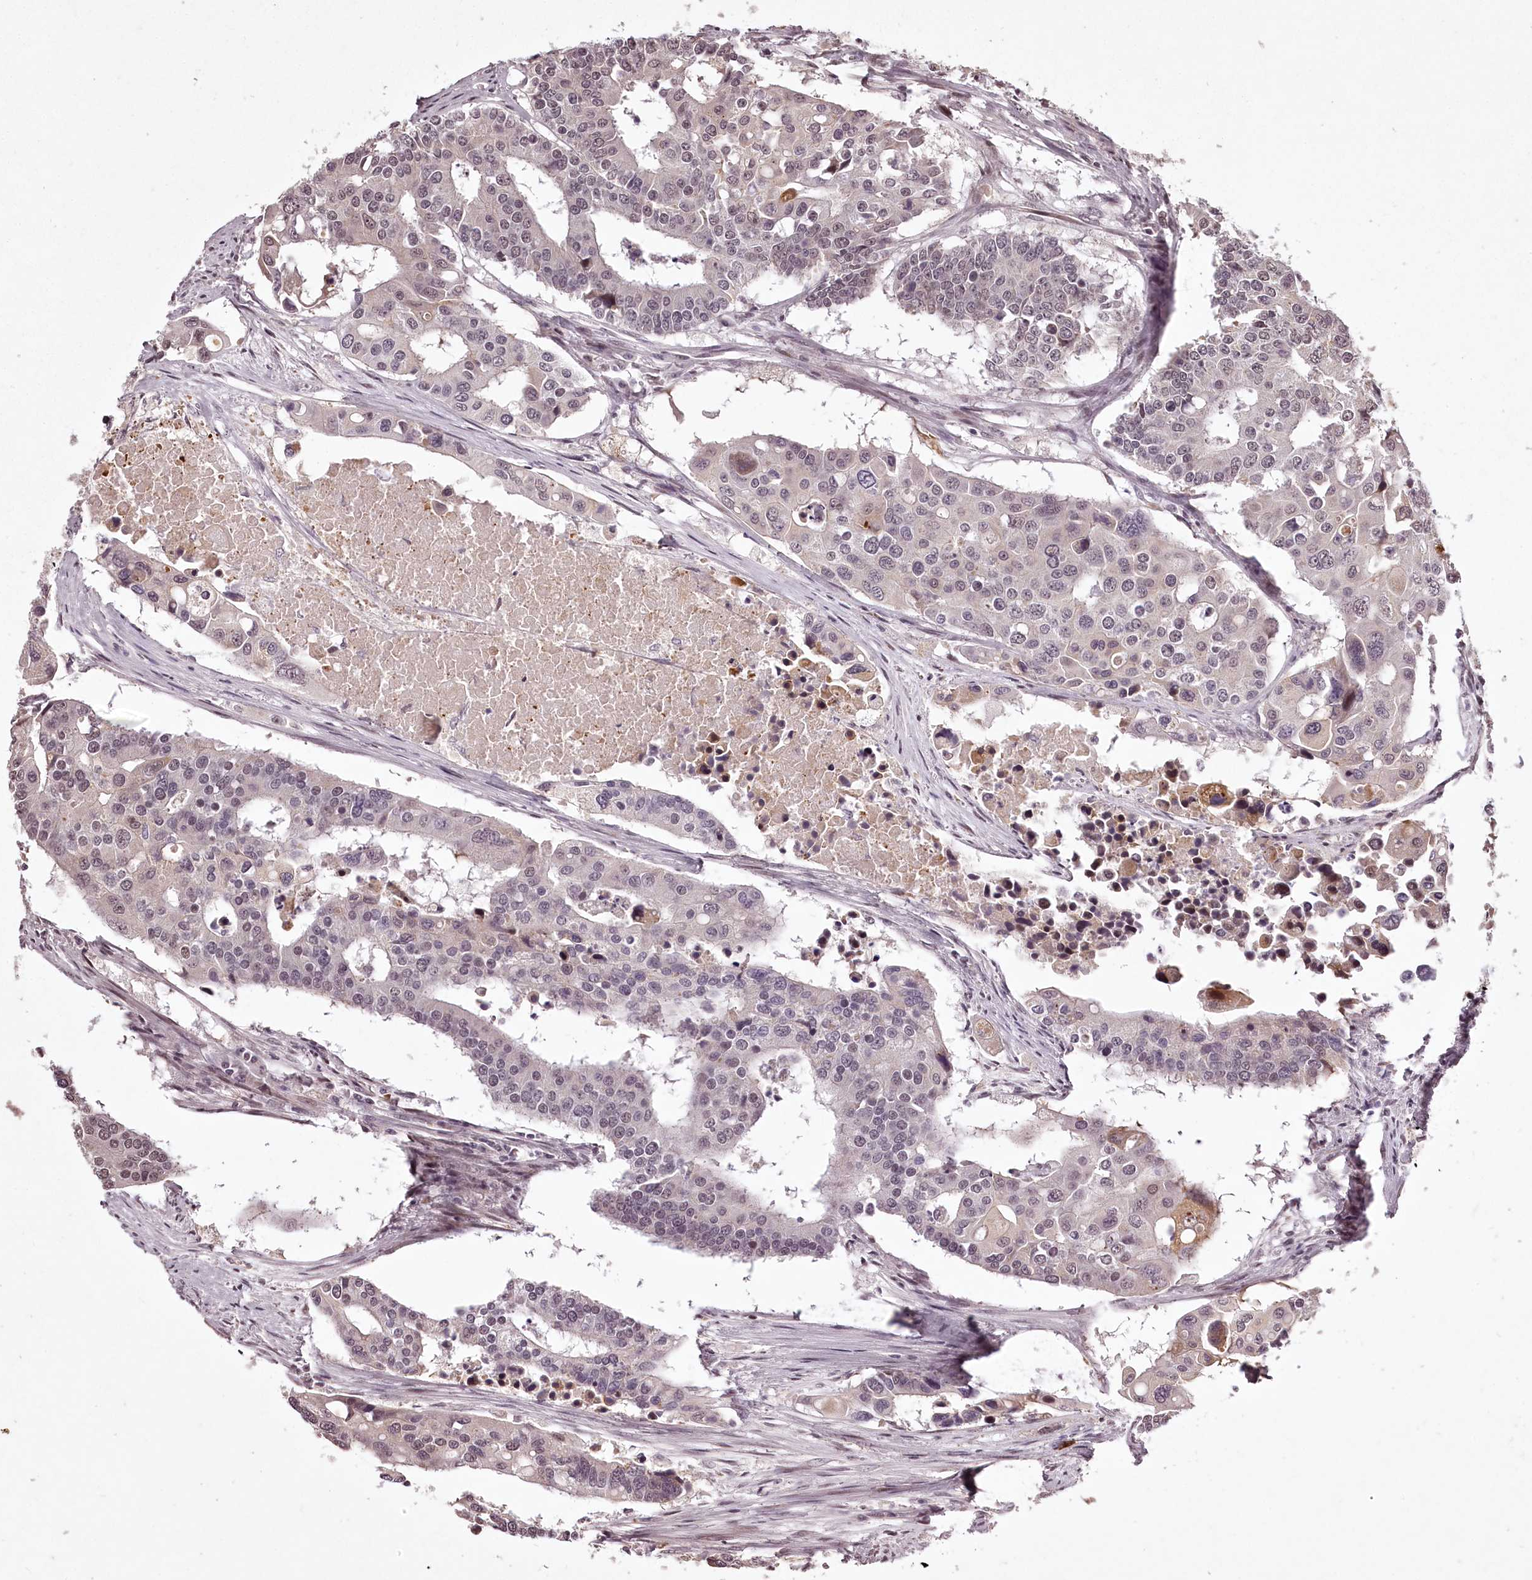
{"staining": {"intensity": "weak", "quantity": "25%-75%", "location": "nuclear"}, "tissue": "colorectal cancer", "cell_type": "Tumor cells", "image_type": "cancer", "snomed": [{"axis": "morphology", "description": "Adenocarcinoma, NOS"}, {"axis": "topography", "description": "Colon"}], "caption": "There is low levels of weak nuclear positivity in tumor cells of colorectal cancer (adenocarcinoma), as demonstrated by immunohistochemical staining (brown color).", "gene": "ADRA1D", "patient": {"sex": "male", "age": 77}}